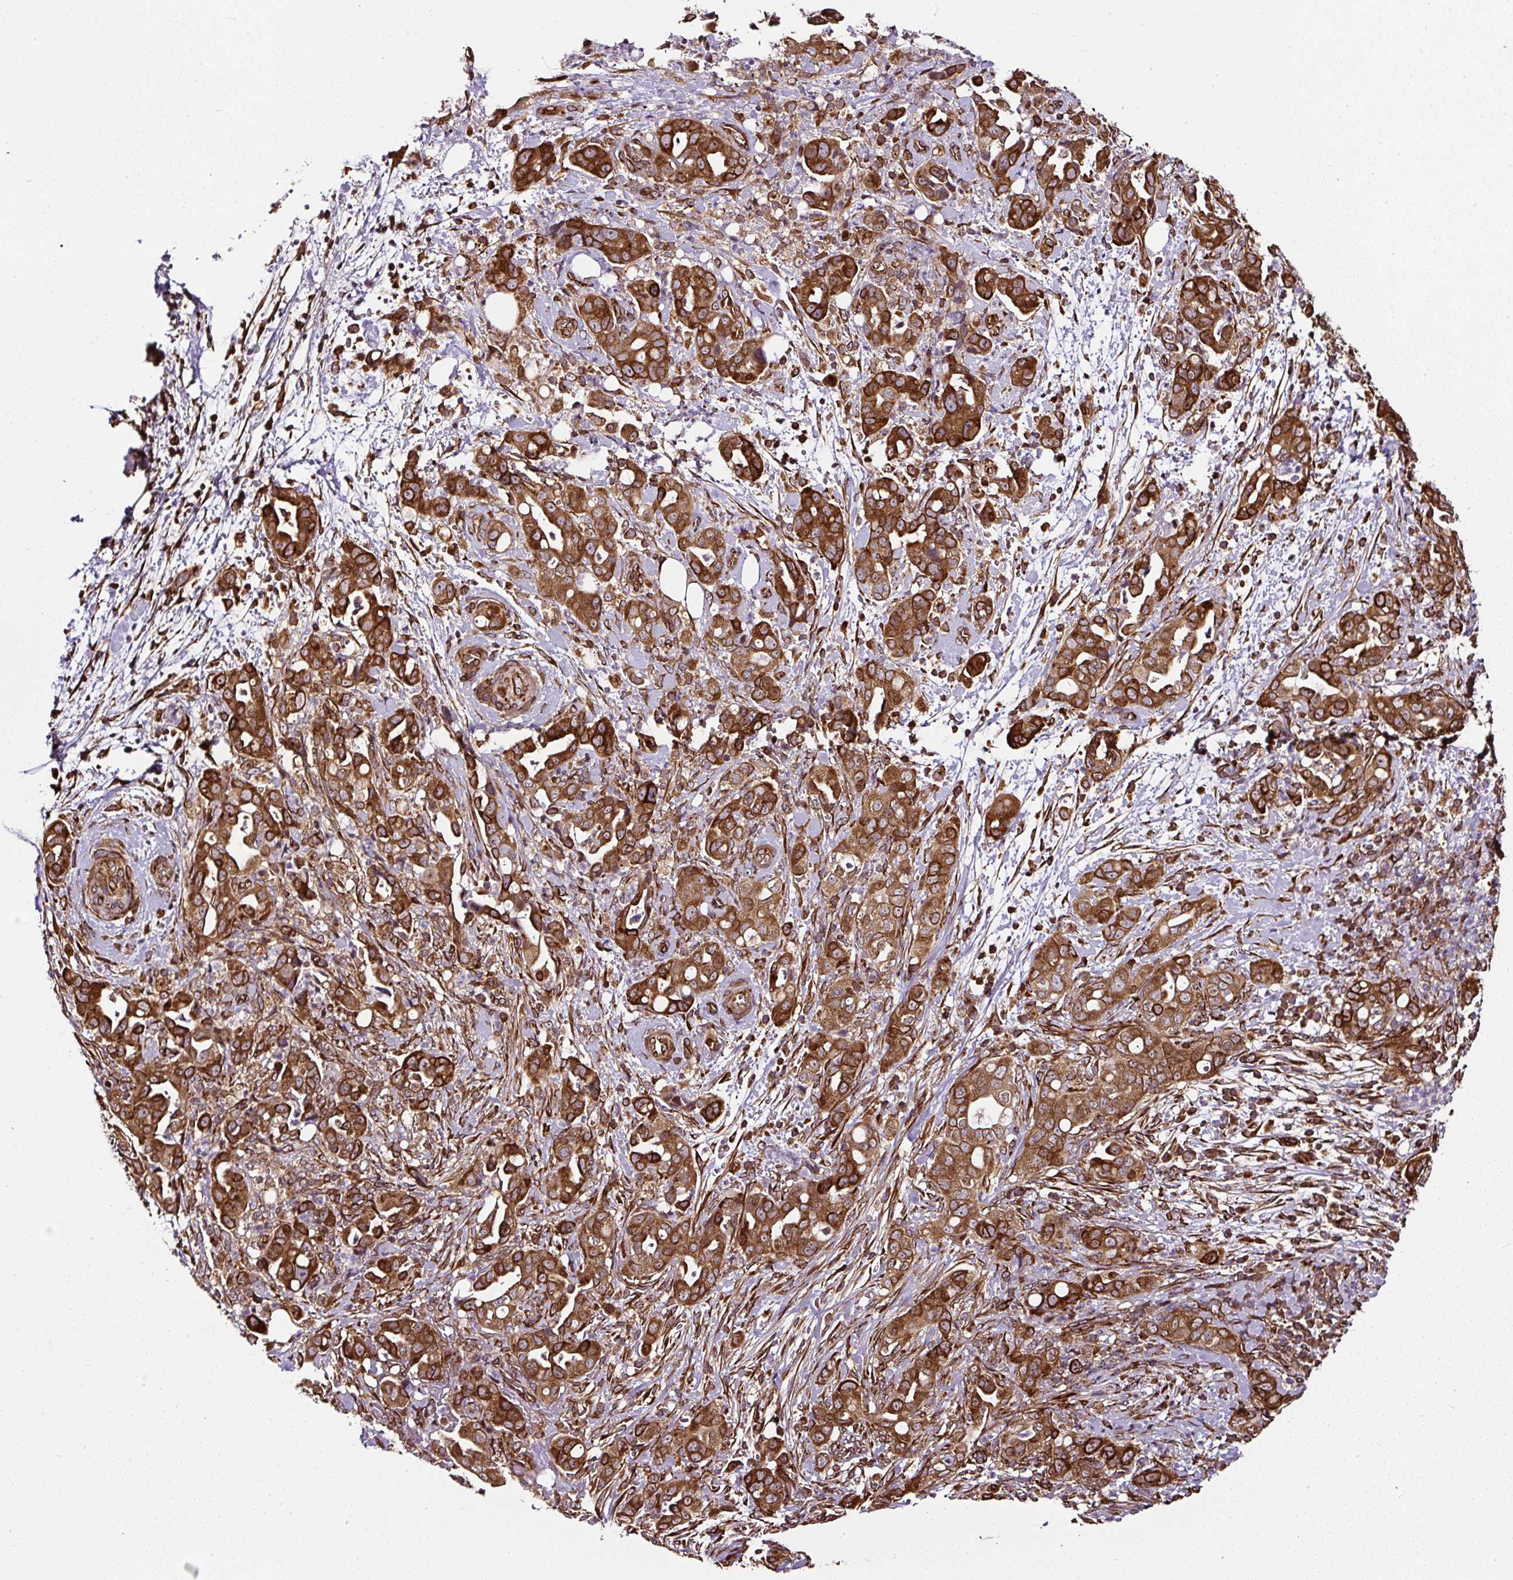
{"staining": {"intensity": "strong", "quantity": ">75%", "location": "cytoplasmic/membranous"}, "tissue": "pancreatic cancer", "cell_type": "Tumor cells", "image_type": "cancer", "snomed": [{"axis": "morphology", "description": "Normal tissue, NOS"}, {"axis": "morphology", "description": "Adenocarcinoma, NOS"}, {"axis": "topography", "description": "Lymph node"}, {"axis": "topography", "description": "Pancreas"}], "caption": "Protein staining exhibits strong cytoplasmic/membranous positivity in approximately >75% of tumor cells in adenocarcinoma (pancreatic).", "gene": "KDM4E", "patient": {"sex": "female", "age": 67}}